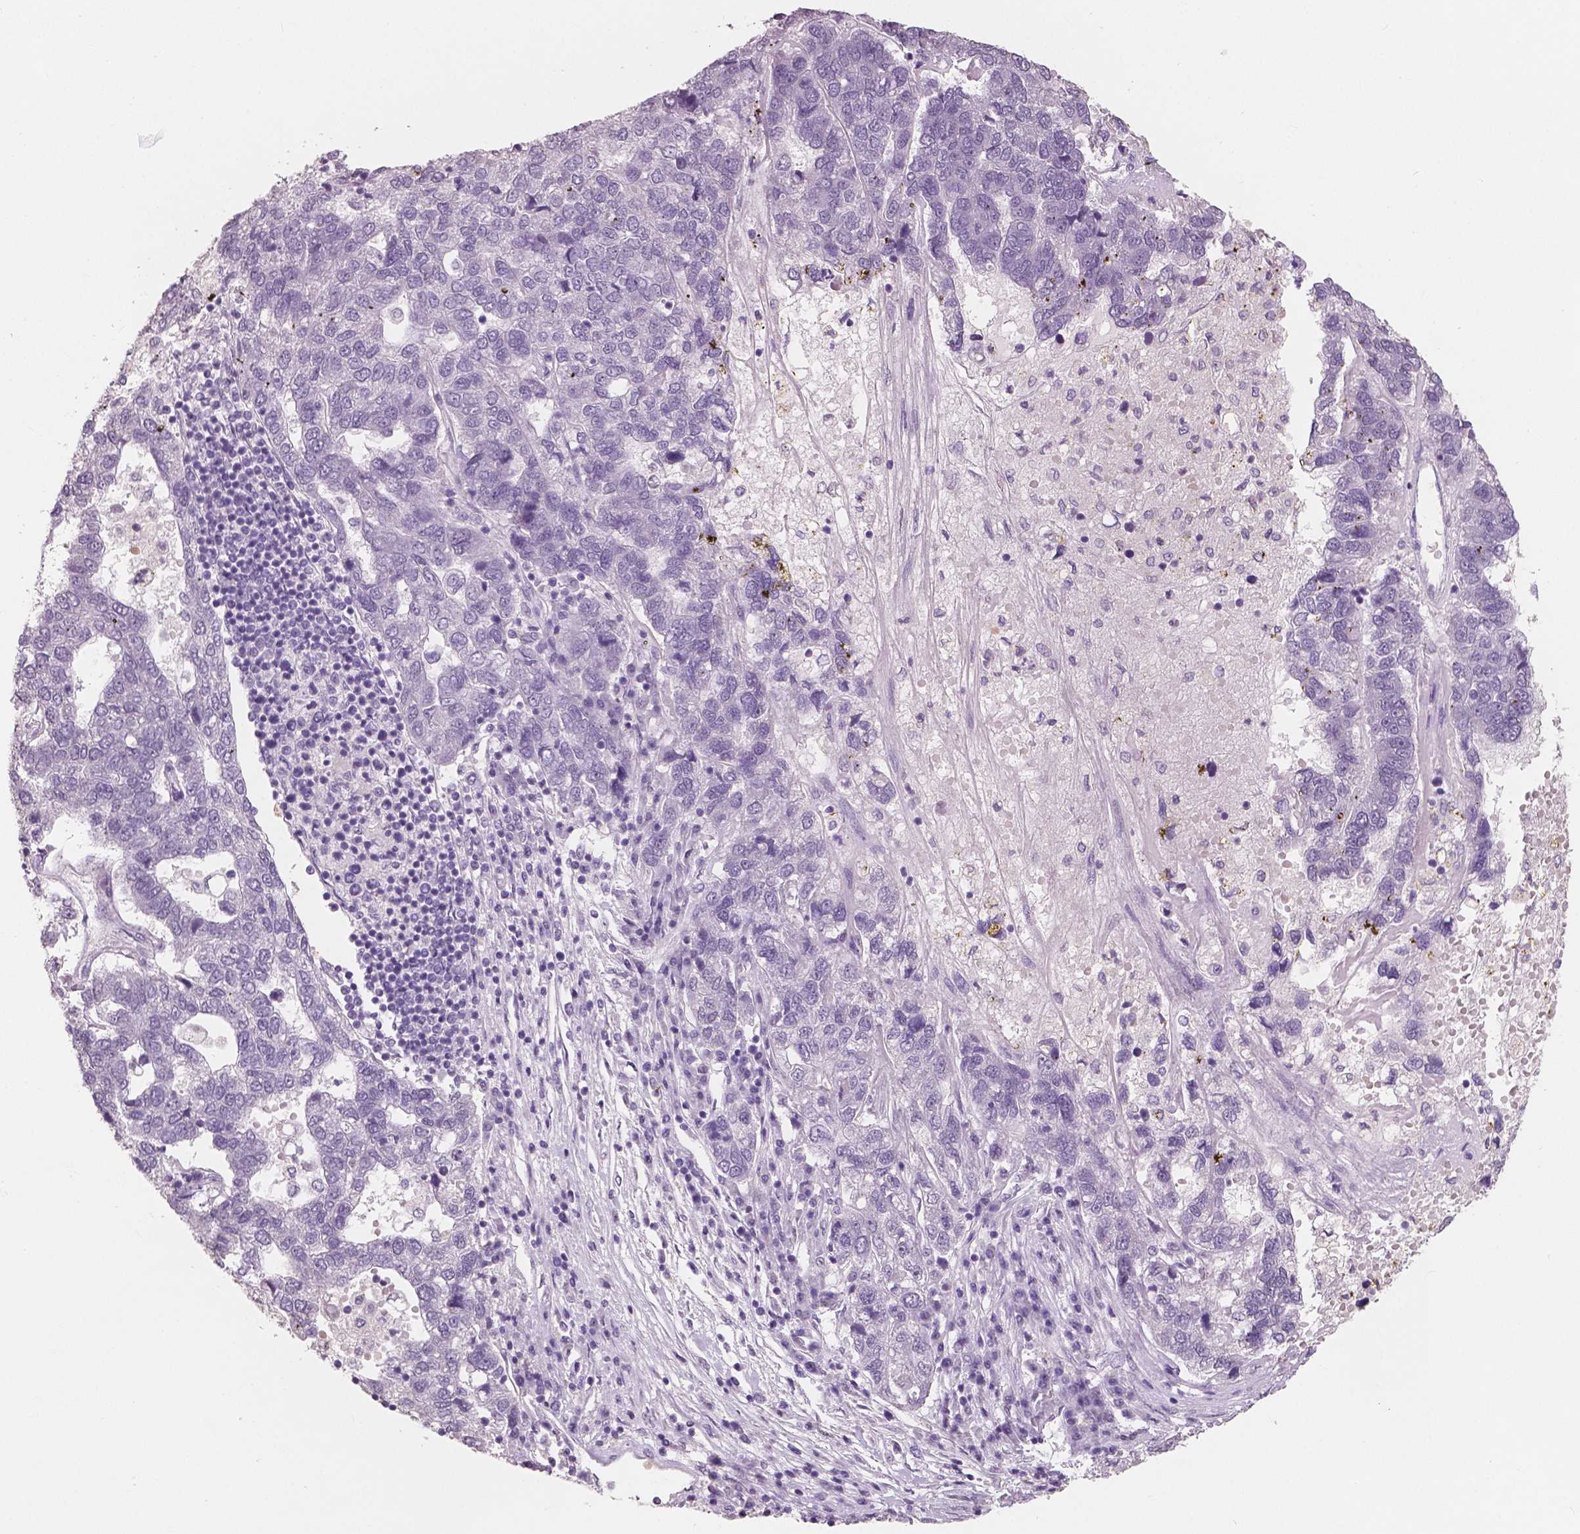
{"staining": {"intensity": "negative", "quantity": "none", "location": "none"}, "tissue": "pancreatic cancer", "cell_type": "Tumor cells", "image_type": "cancer", "snomed": [{"axis": "morphology", "description": "Adenocarcinoma, NOS"}, {"axis": "topography", "description": "Pancreas"}], "caption": "The photomicrograph displays no significant expression in tumor cells of pancreatic cancer (adenocarcinoma). (IHC, brightfield microscopy, high magnification).", "gene": "NECAB1", "patient": {"sex": "female", "age": 61}}